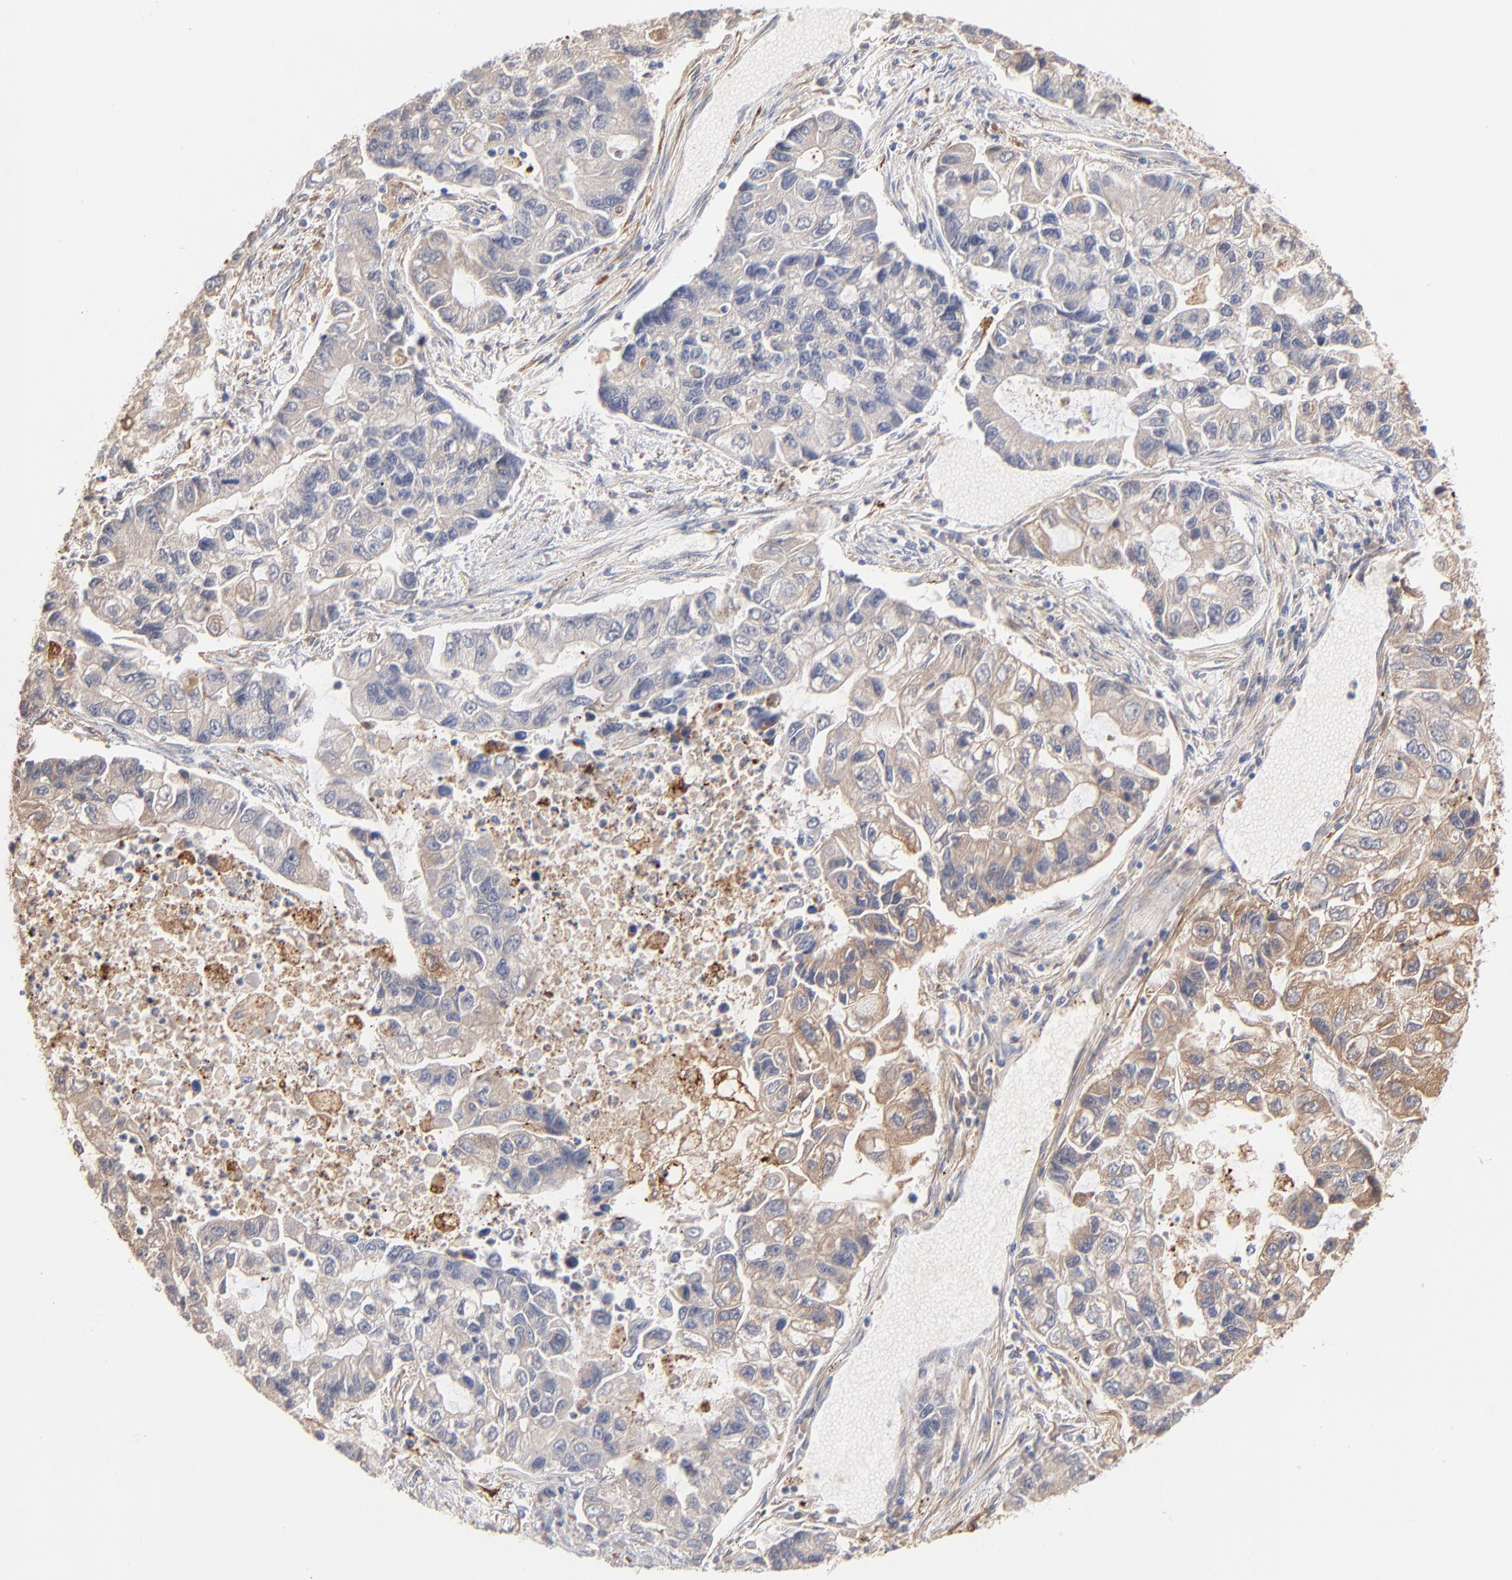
{"staining": {"intensity": "negative", "quantity": "none", "location": "none"}, "tissue": "lung cancer", "cell_type": "Tumor cells", "image_type": "cancer", "snomed": [{"axis": "morphology", "description": "Adenocarcinoma, NOS"}, {"axis": "topography", "description": "Lung"}], "caption": "This is an immunohistochemistry (IHC) histopathology image of lung cancer (adenocarcinoma). There is no staining in tumor cells.", "gene": "APOH", "patient": {"sex": "female", "age": 51}}